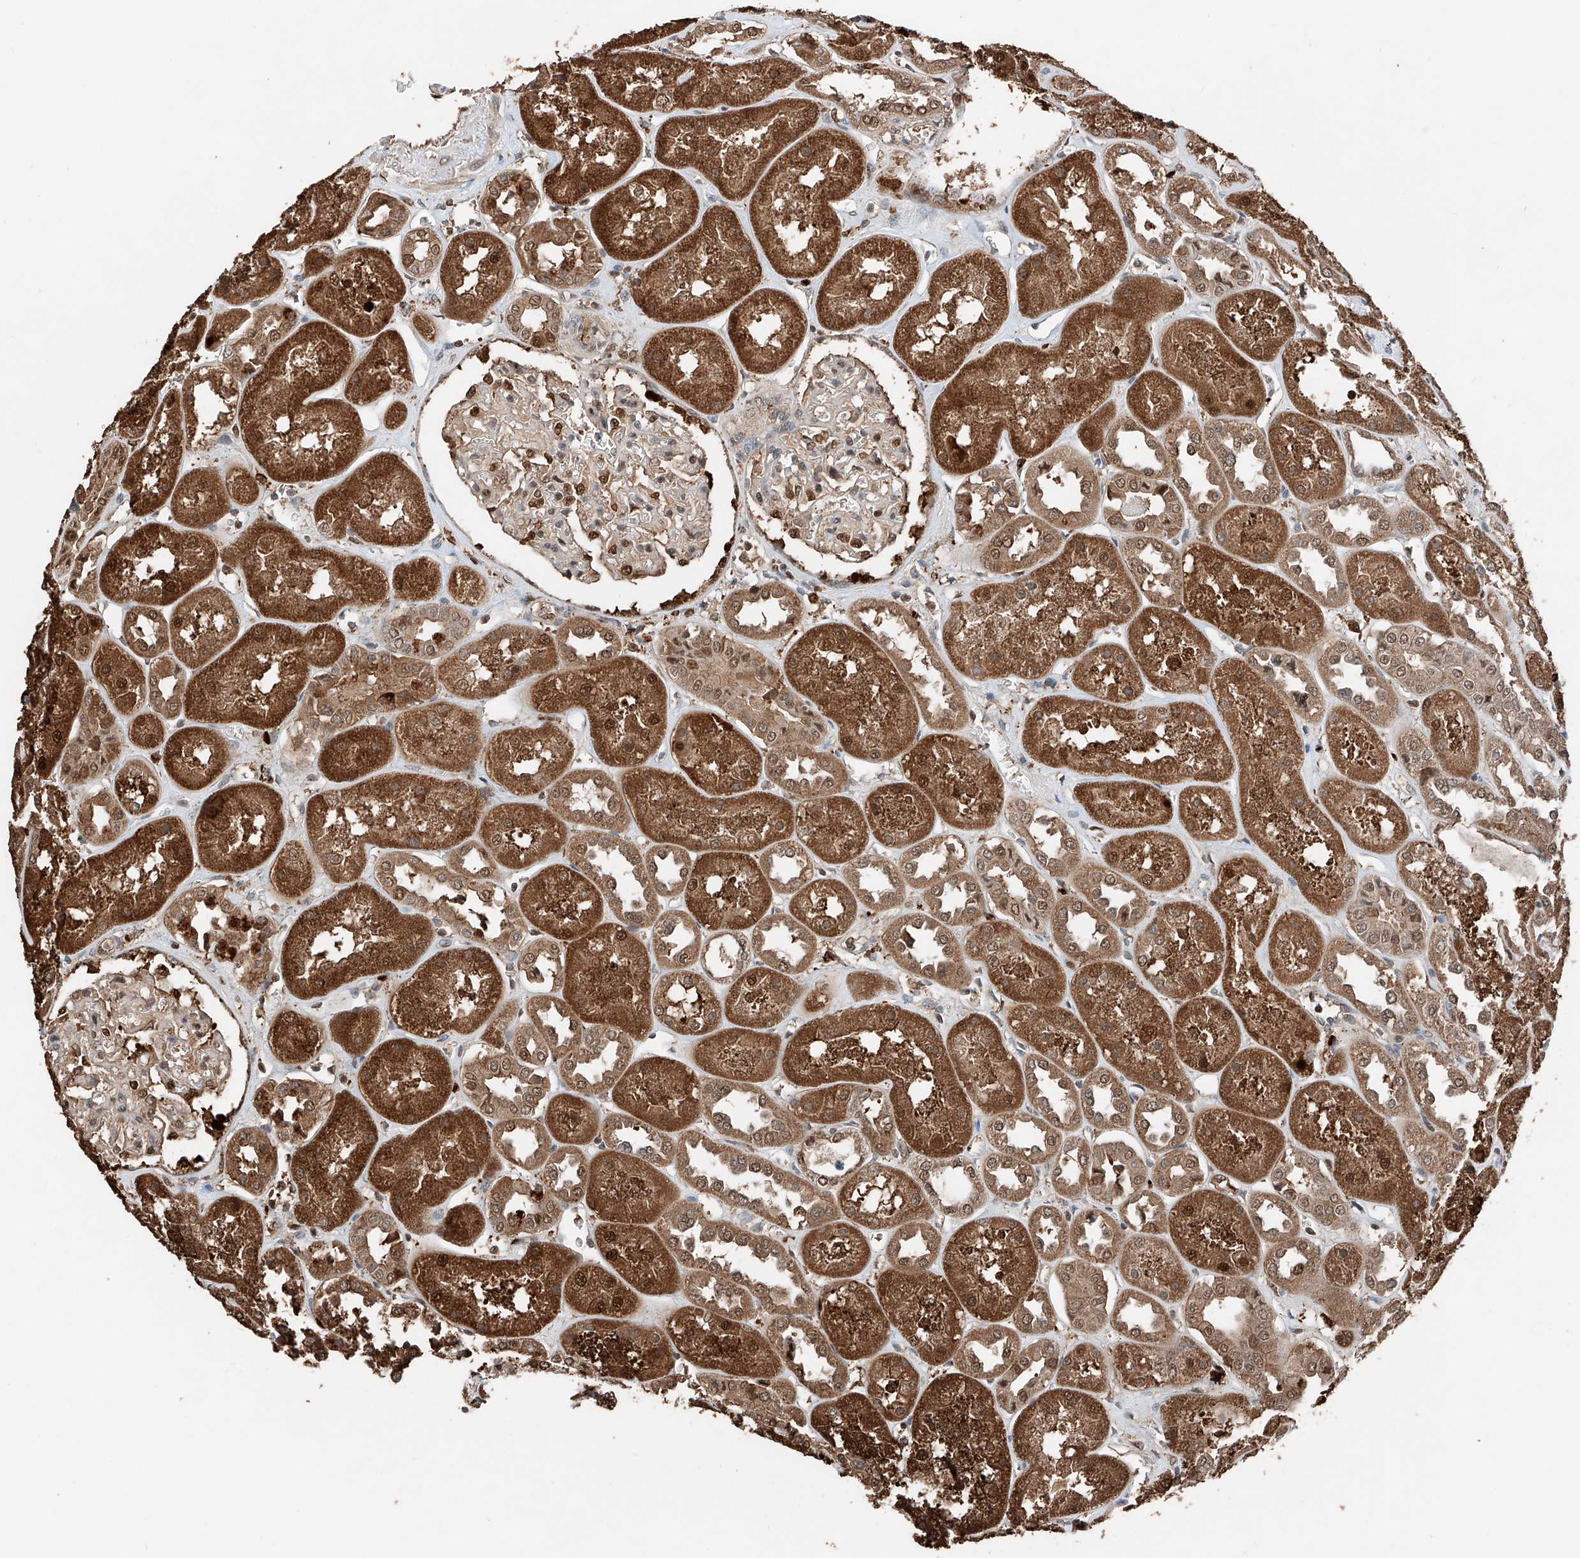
{"staining": {"intensity": "strong", "quantity": "25%-75%", "location": "nuclear"}, "tissue": "kidney", "cell_type": "Cells in glomeruli", "image_type": "normal", "snomed": [{"axis": "morphology", "description": "Normal tissue, NOS"}, {"axis": "topography", "description": "Kidney"}], "caption": "High-magnification brightfield microscopy of normal kidney stained with DAB (3,3'-diaminobenzidine) (brown) and counterstained with hematoxylin (blue). cells in glomeruli exhibit strong nuclear staining is seen in about25%-75% of cells.", "gene": "RMND1", "patient": {"sex": "male", "age": 70}}